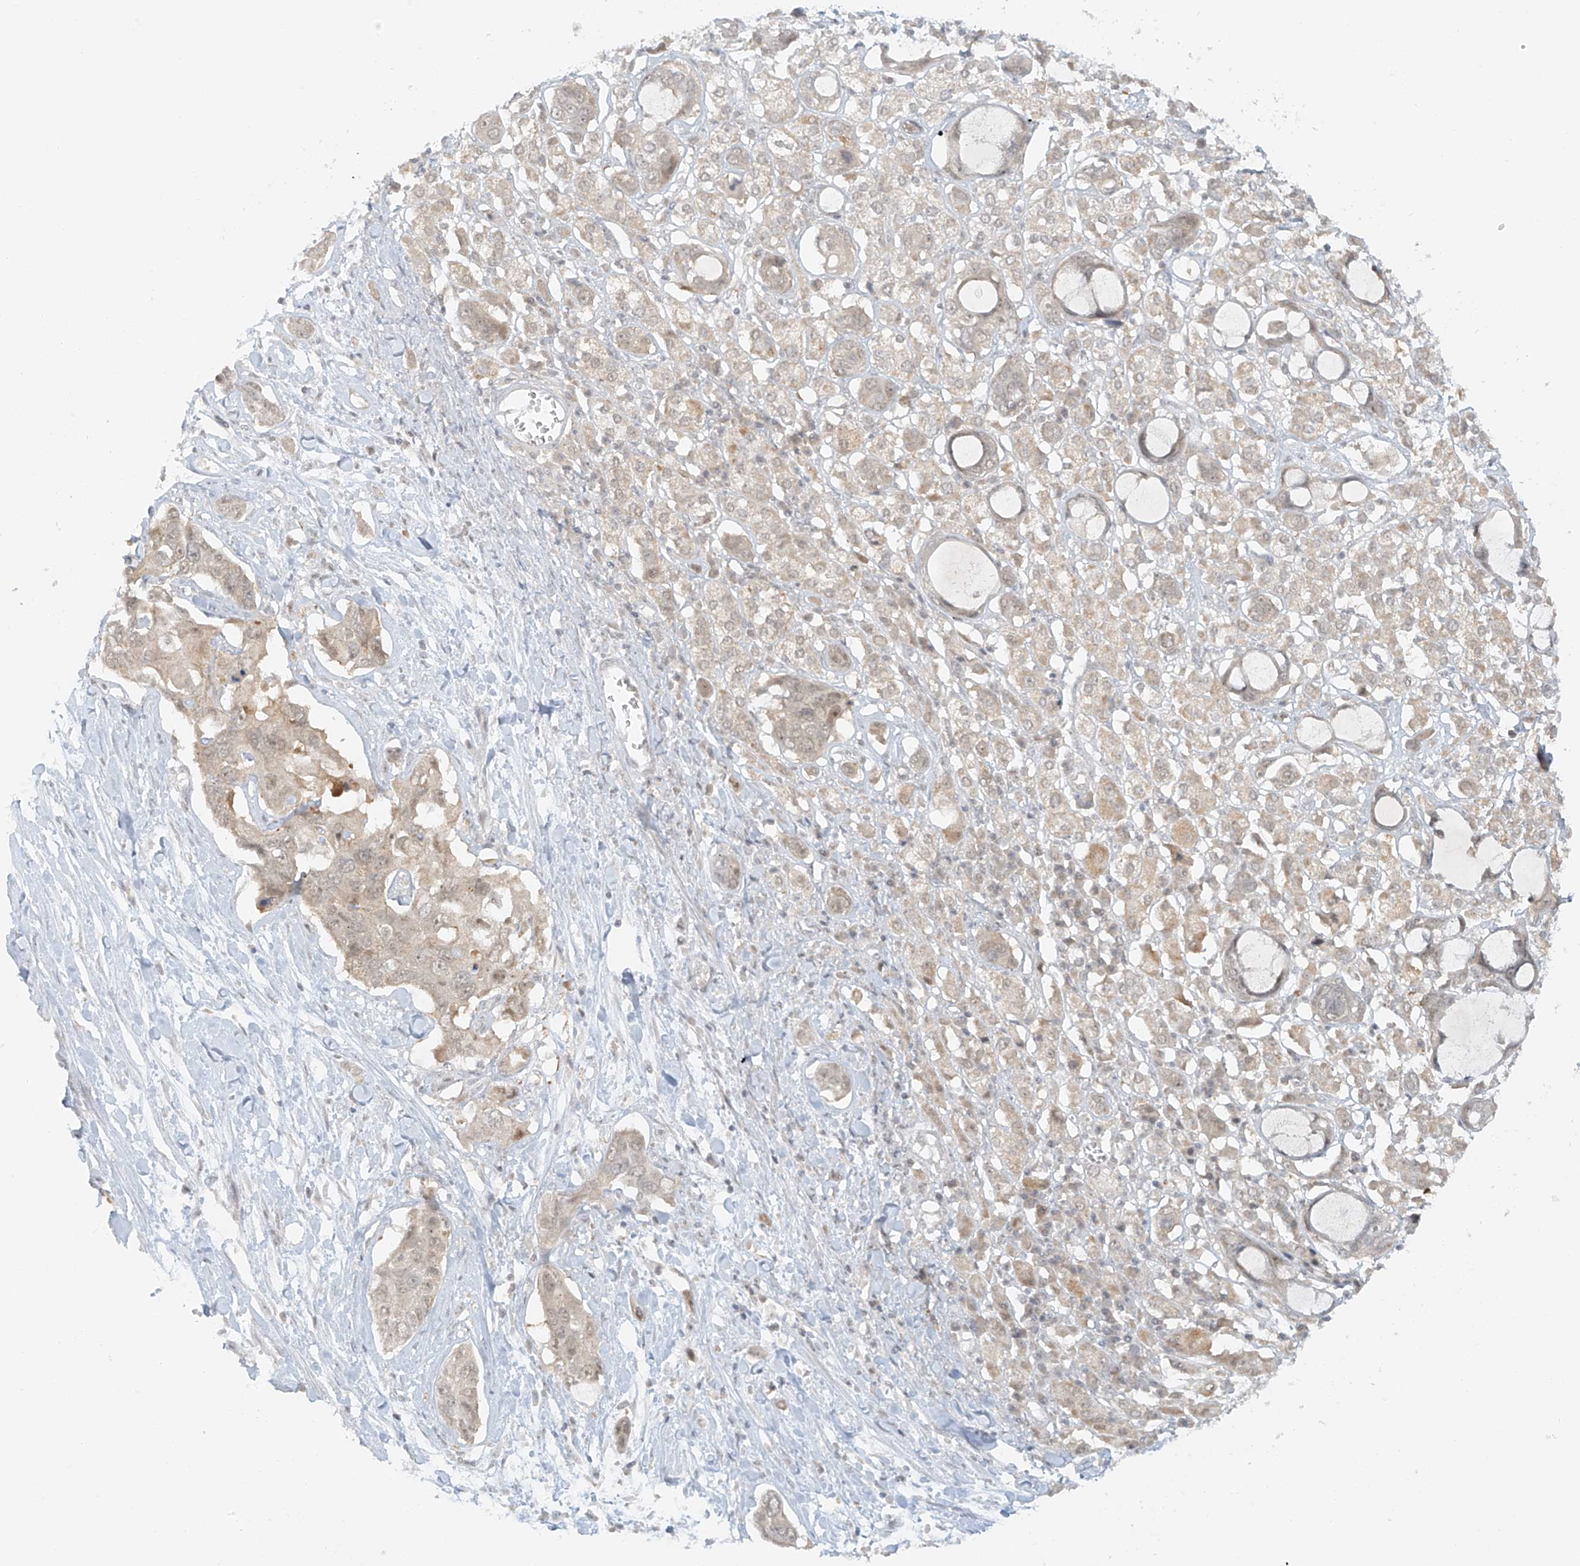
{"staining": {"intensity": "weak", "quantity": ">75%", "location": "cytoplasmic/membranous,nuclear"}, "tissue": "pancreatic cancer", "cell_type": "Tumor cells", "image_type": "cancer", "snomed": [{"axis": "morphology", "description": "Adenocarcinoma, NOS"}, {"axis": "topography", "description": "Pancreas"}], "caption": "Pancreatic cancer (adenocarcinoma) stained with a protein marker displays weak staining in tumor cells.", "gene": "MIPEP", "patient": {"sex": "female", "age": 60}}